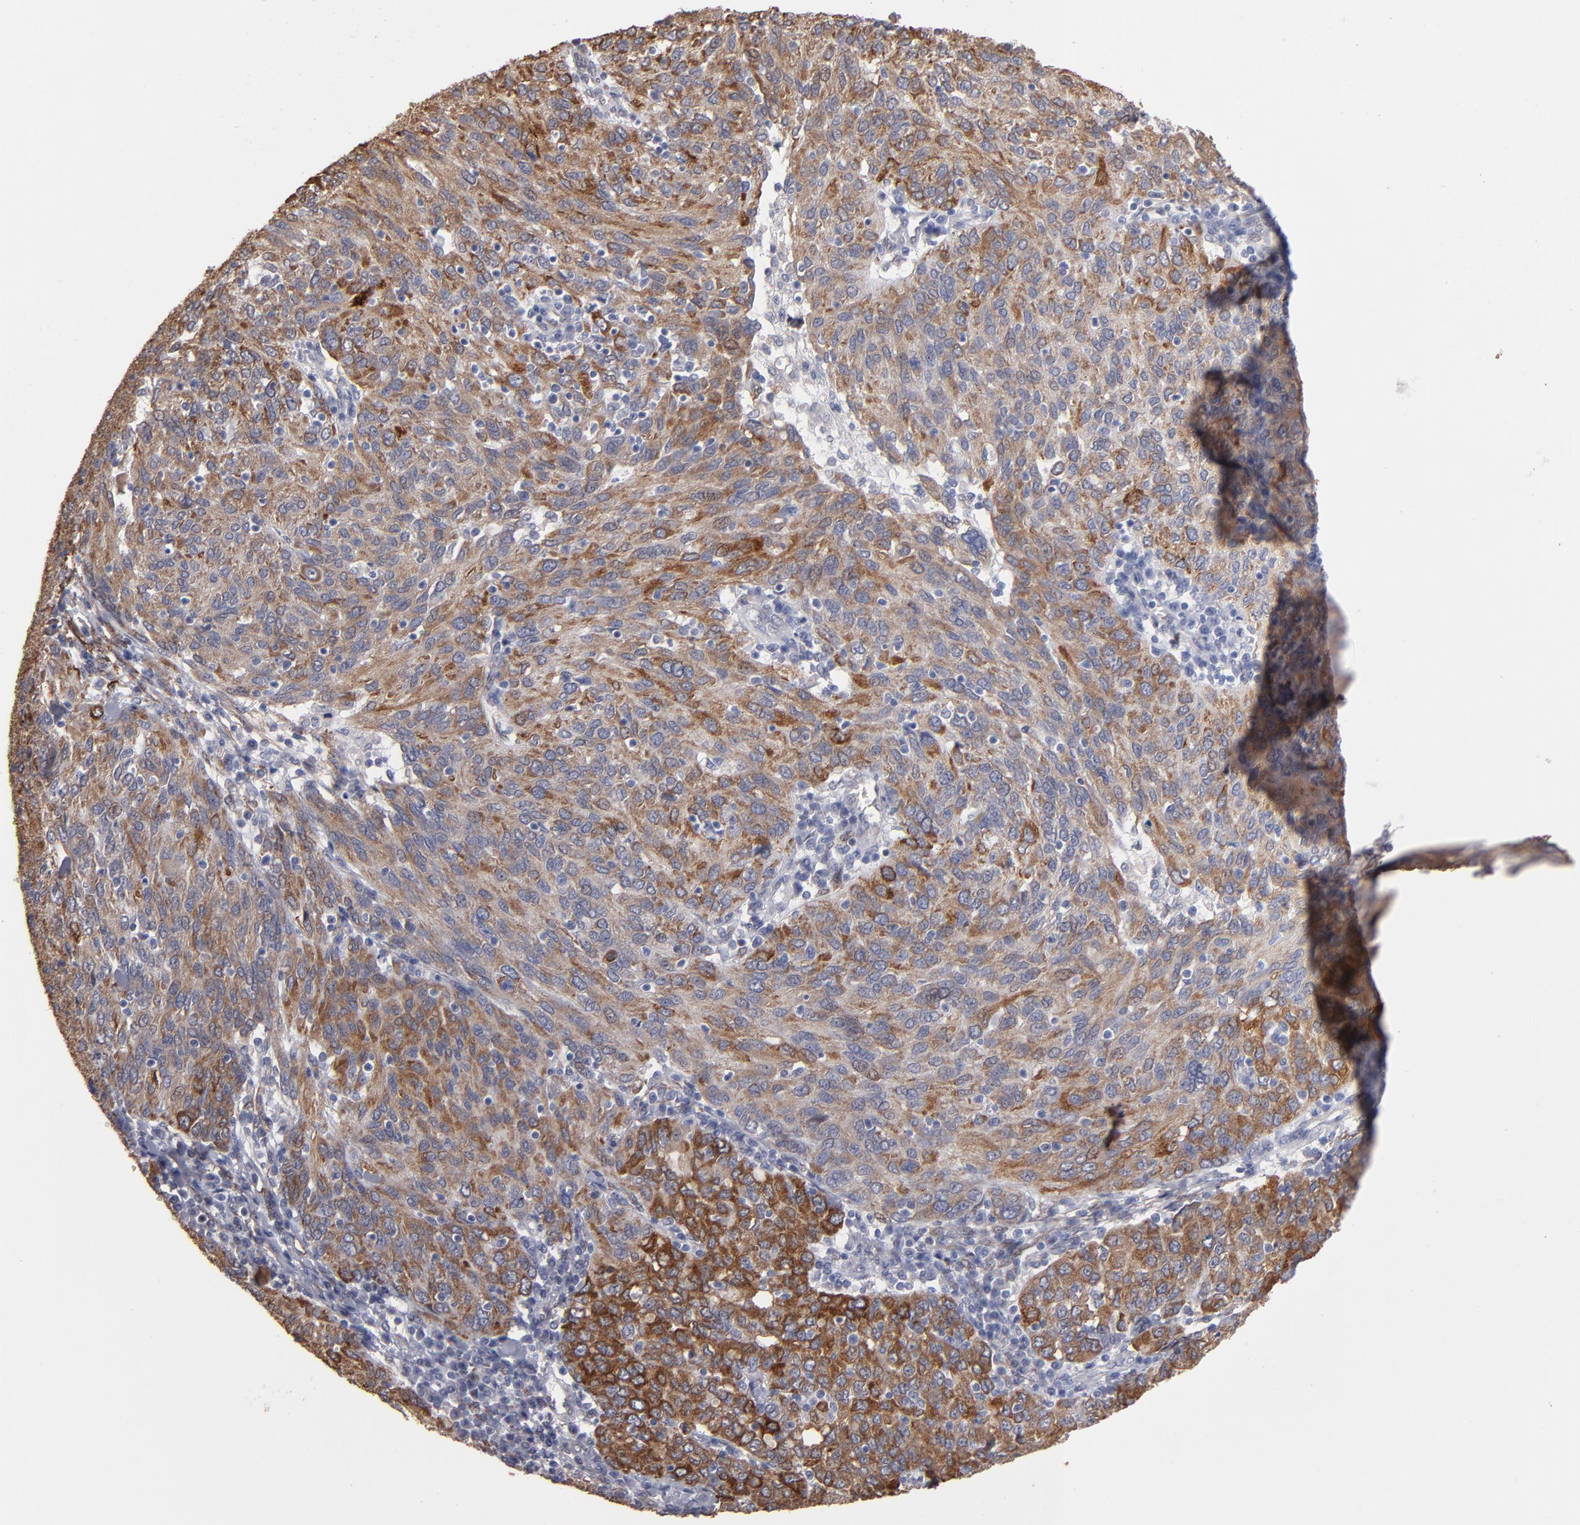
{"staining": {"intensity": "strong", "quantity": "<25%", "location": "cytoplasmic/membranous"}, "tissue": "ovarian cancer", "cell_type": "Tumor cells", "image_type": "cancer", "snomed": [{"axis": "morphology", "description": "Carcinoma, endometroid"}, {"axis": "topography", "description": "Ovary"}], "caption": "An image of ovarian cancer (endometroid carcinoma) stained for a protein shows strong cytoplasmic/membranous brown staining in tumor cells.", "gene": "PGRMC1", "patient": {"sex": "female", "age": 50}}